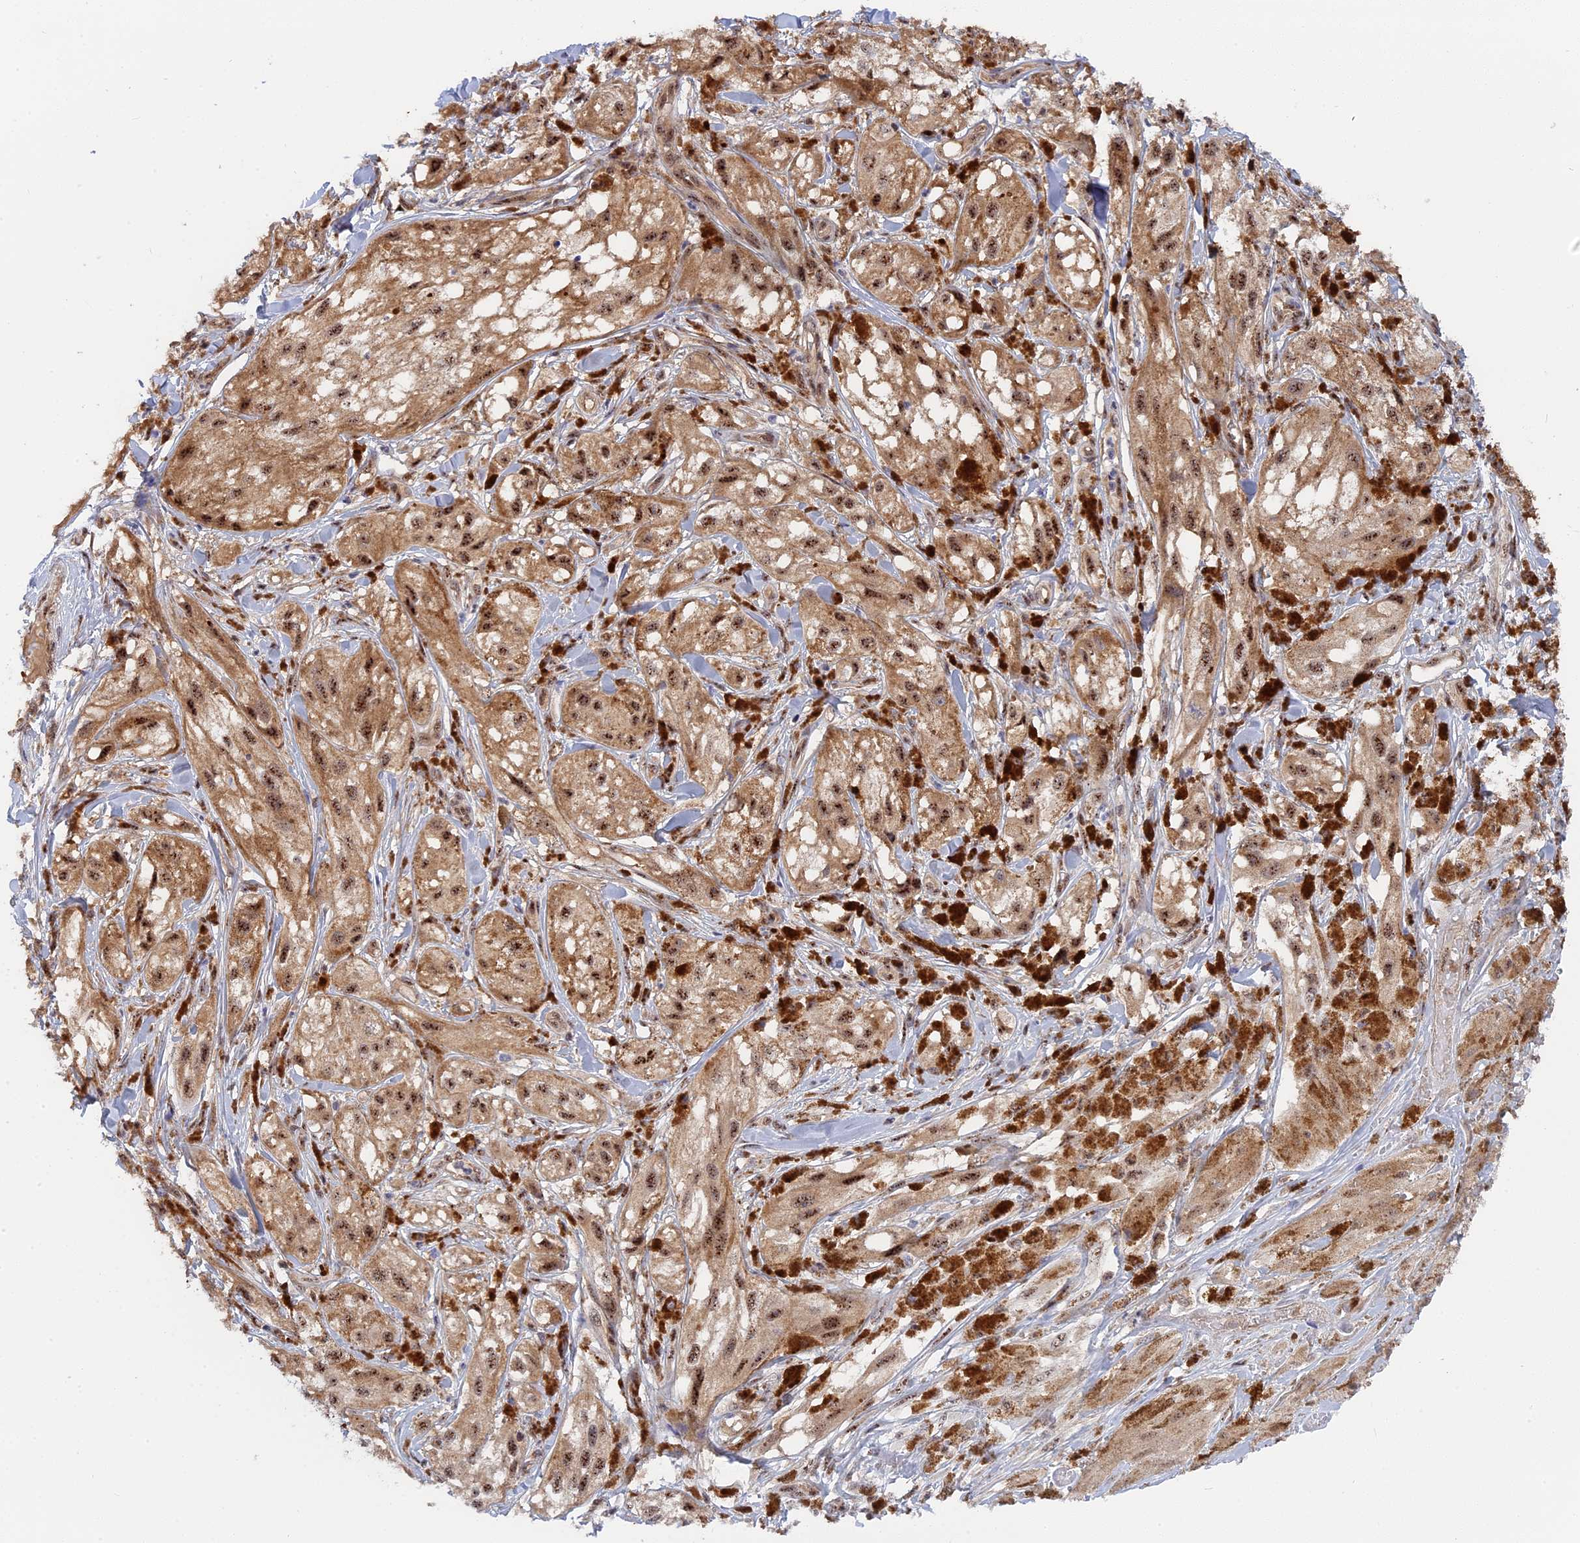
{"staining": {"intensity": "moderate", "quantity": ">75%", "location": "cytoplasmic/membranous,nuclear"}, "tissue": "melanoma", "cell_type": "Tumor cells", "image_type": "cancer", "snomed": [{"axis": "morphology", "description": "Malignant melanoma, NOS"}, {"axis": "topography", "description": "Skin"}], "caption": "Moderate cytoplasmic/membranous and nuclear positivity for a protein is appreciated in approximately >75% of tumor cells of melanoma using IHC.", "gene": "TAB1", "patient": {"sex": "male", "age": 88}}